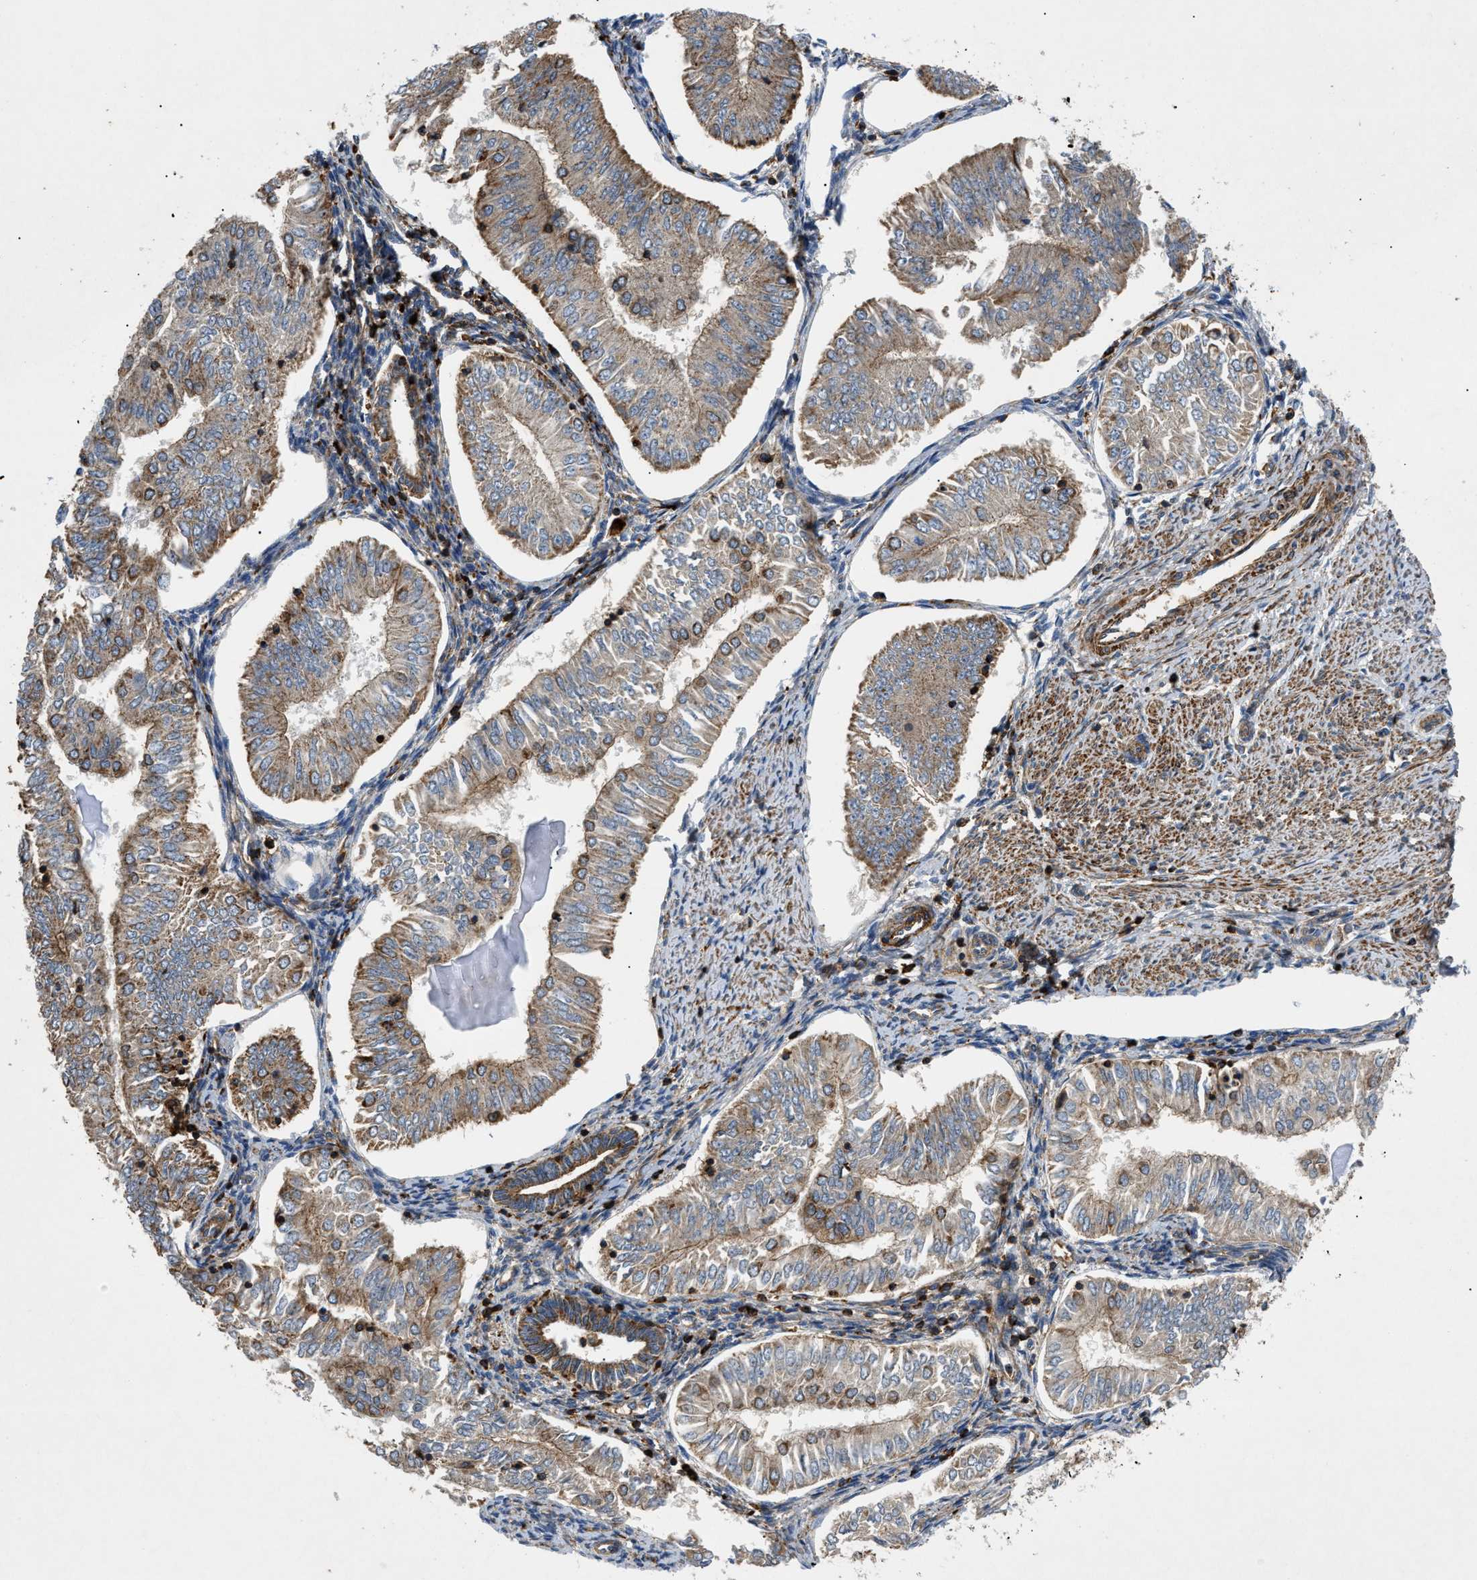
{"staining": {"intensity": "moderate", "quantity": ">75%", "location": "cytoplasmic/membranous"}, "tissue": "endometrial cancer", "cell_type": "Tumor cells", "image_type": "cancer", "snomed": [{"axis": "morphology", "description": "Adenocarcinoma, NOS"}, {"axis": "topography", "description": "Endometrium"}], "caption": "Approximately >75% of tumor cells in human endometrial adenocarcinoma show moderate cytoplasmic/membranous protein expression as visualized by brown immunohistochemical staining.", "gene": "DHODH", "patient": {"sex": "female", "age": 53}}